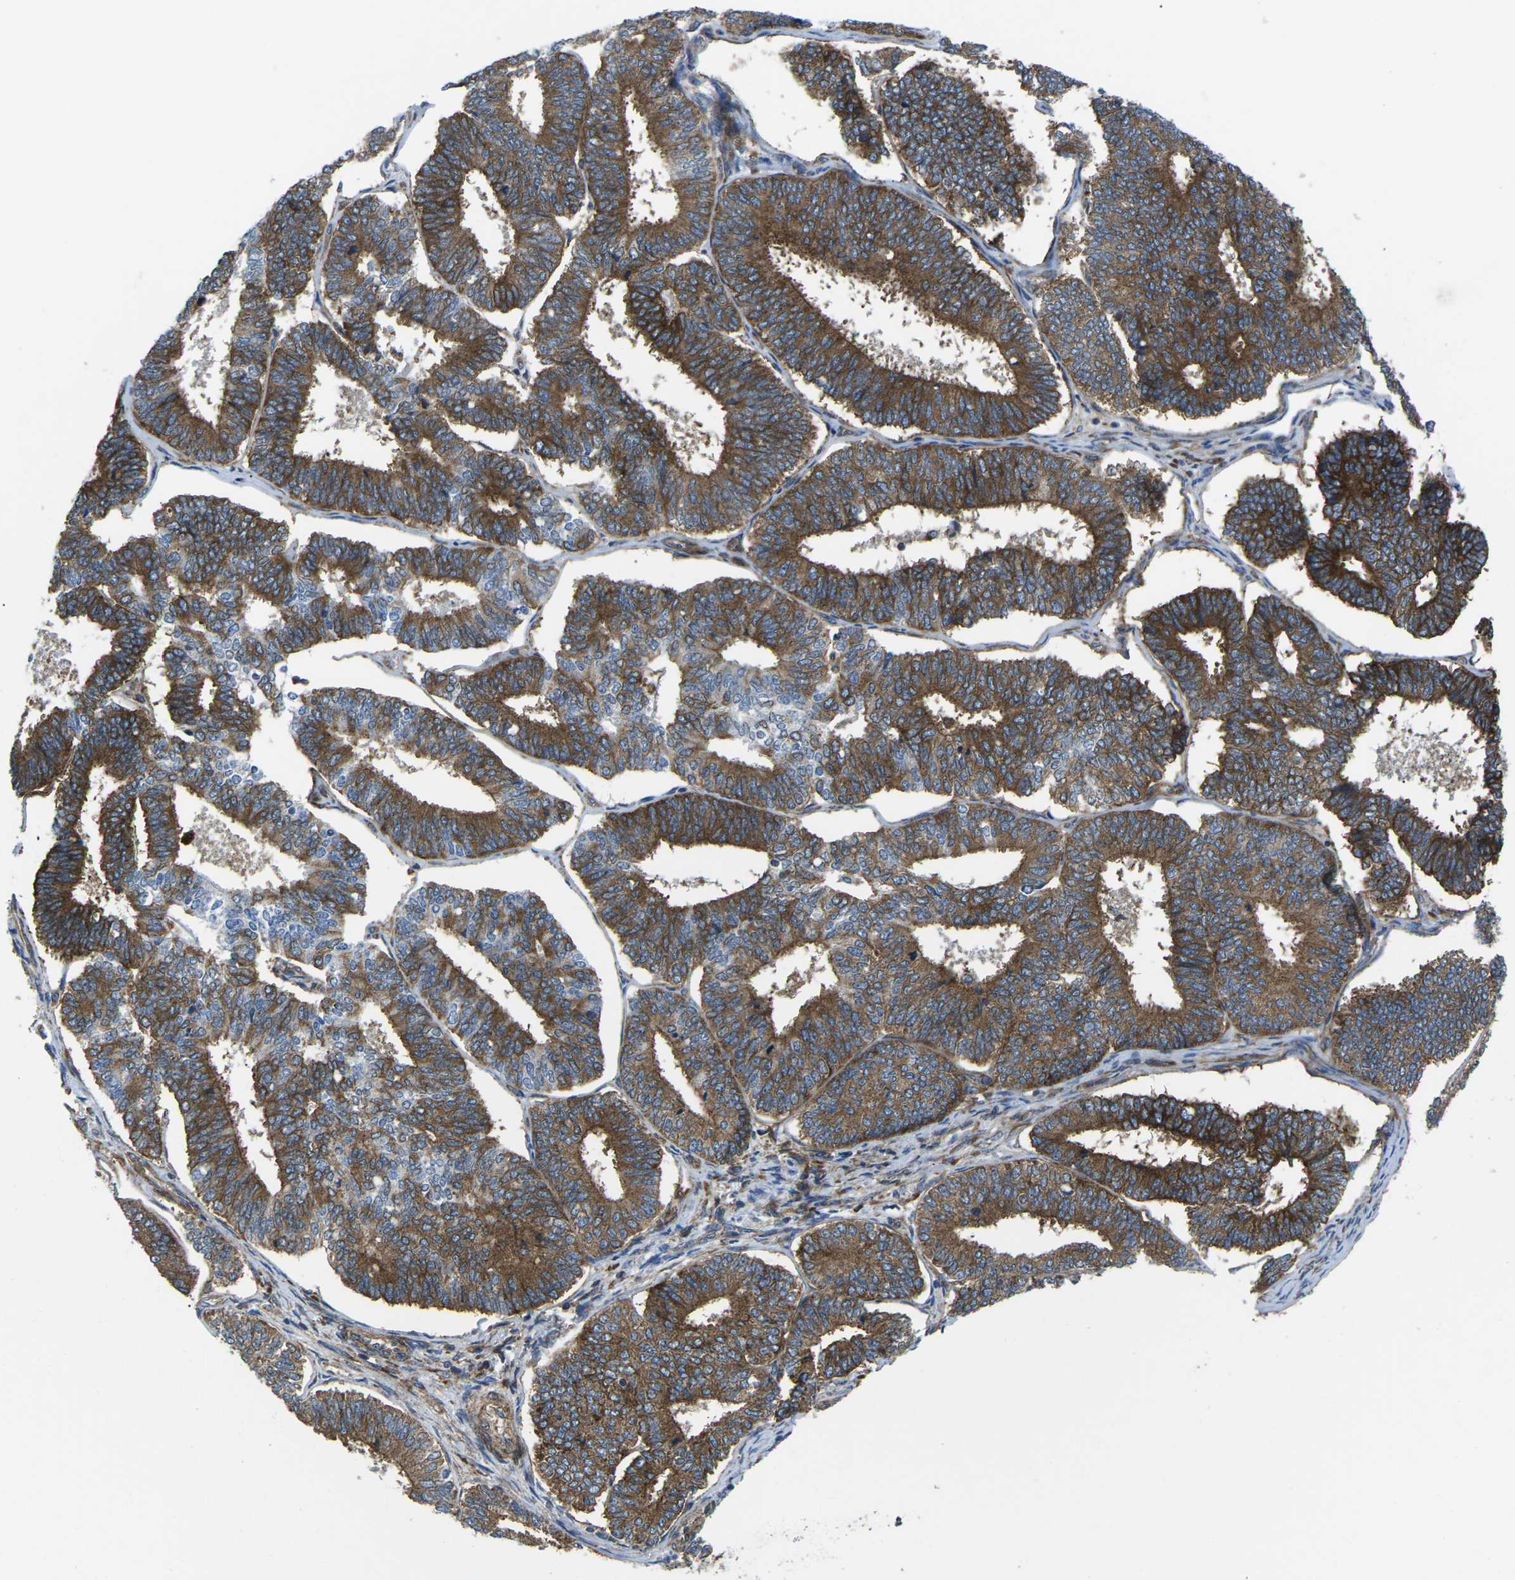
{"staining": {"intensity": "strong", "quantity": ">75%", "location": "cytoplasmic/membranous"}, "tissue": "endometrial cancer", "cell_type": "Tumor cells", "image_type": "cancer", "snomed": [{"axis": "morphology", "description": "Adenocarcinoma, NOS"}, {"axis": "topography", "description": "Endometrium"}], "caption": "Approximately >75% of tumor cells in human endometrial cancer display strong cytoplasmic/membranous protein expression as visualized by brown immunohistochemical staining.", "gene": "DLG1", "patient": {"sex": "female", "age": 70}}